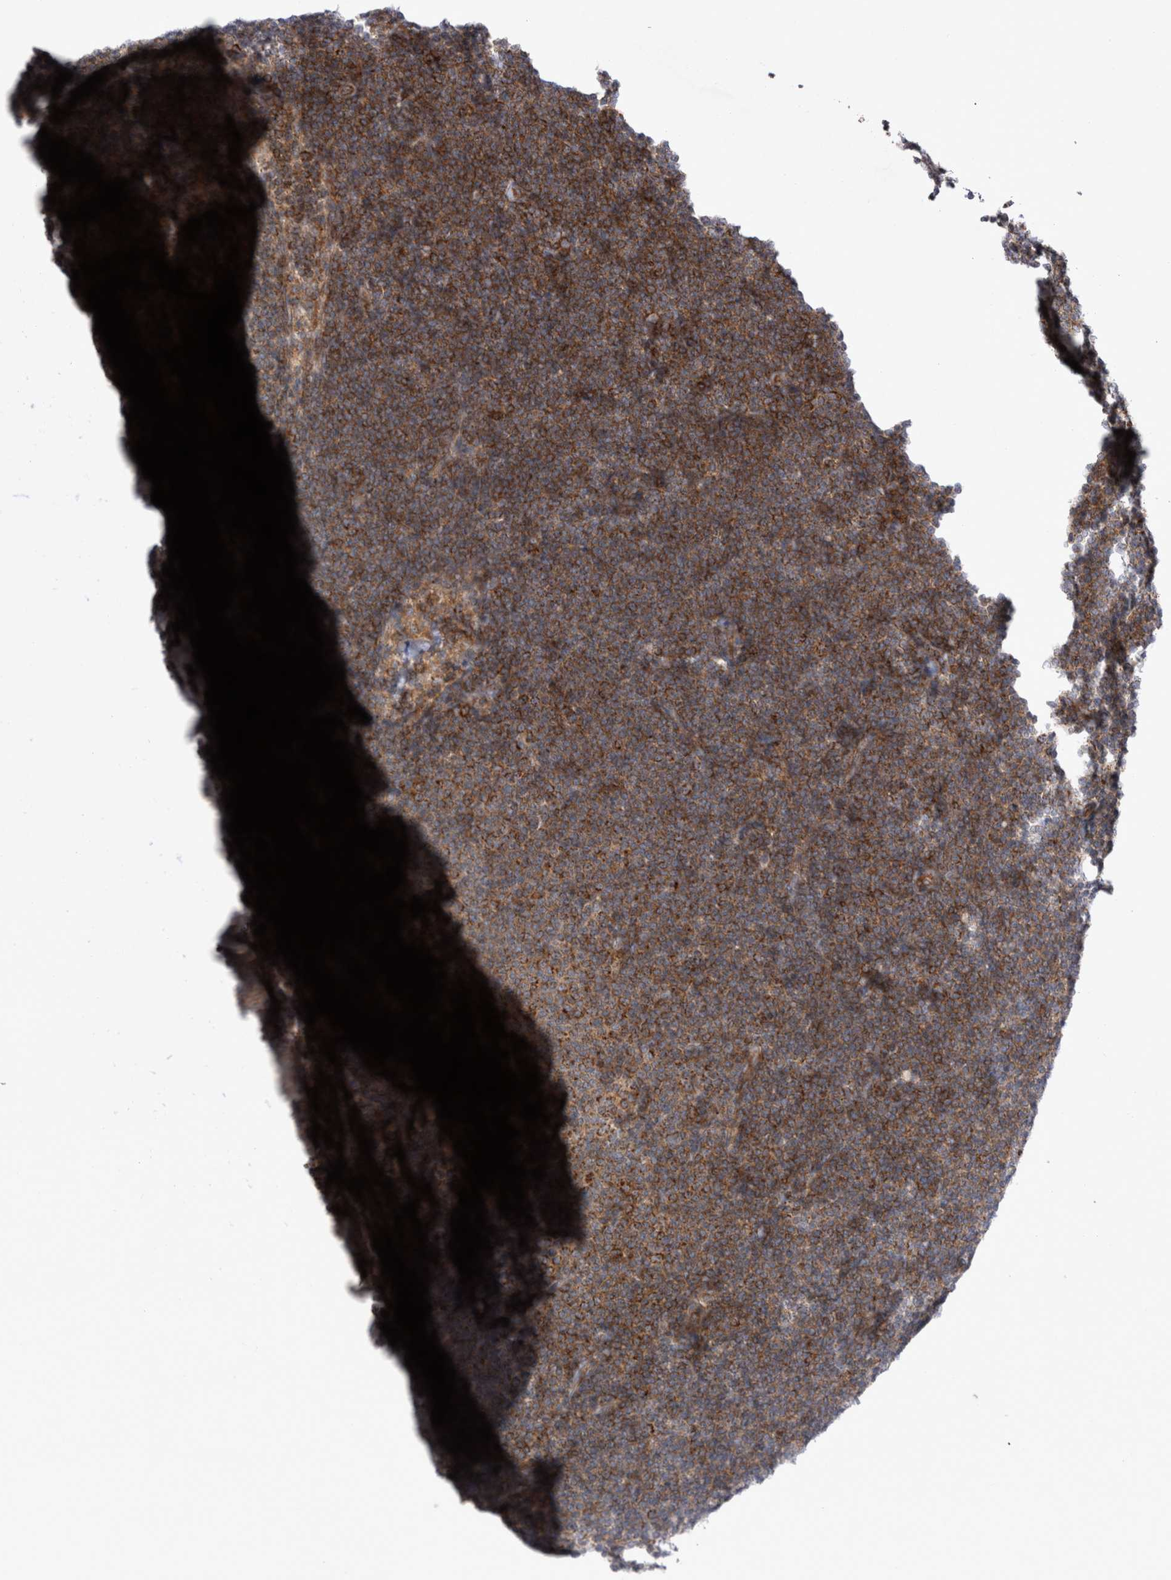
{"staining": {"intensity": "strong", "quantity": ">75%", "location": "cytoplasmic/membranous"}, "tissue": "lymphoma", "cell_type": "Tumor cells", "image_type": "cancer", "snomed": [{"axis": "morphology", "description": "Malignant lymphoma, non-Hodgkin's type, Low grade"}, {"axis": "topography", "description": "Lymph node"}], "caption": "This histopathology image displays immunohistochemistry (IHC) staining of malignant lymphoma, non-Hodgkin's type (low-grade), with high strong cytoplasmic/membranous staining in approximately >75% of tumor cells.", "gene": "TSPOAP1", "patient": {"sex": "female", "age": 53}}